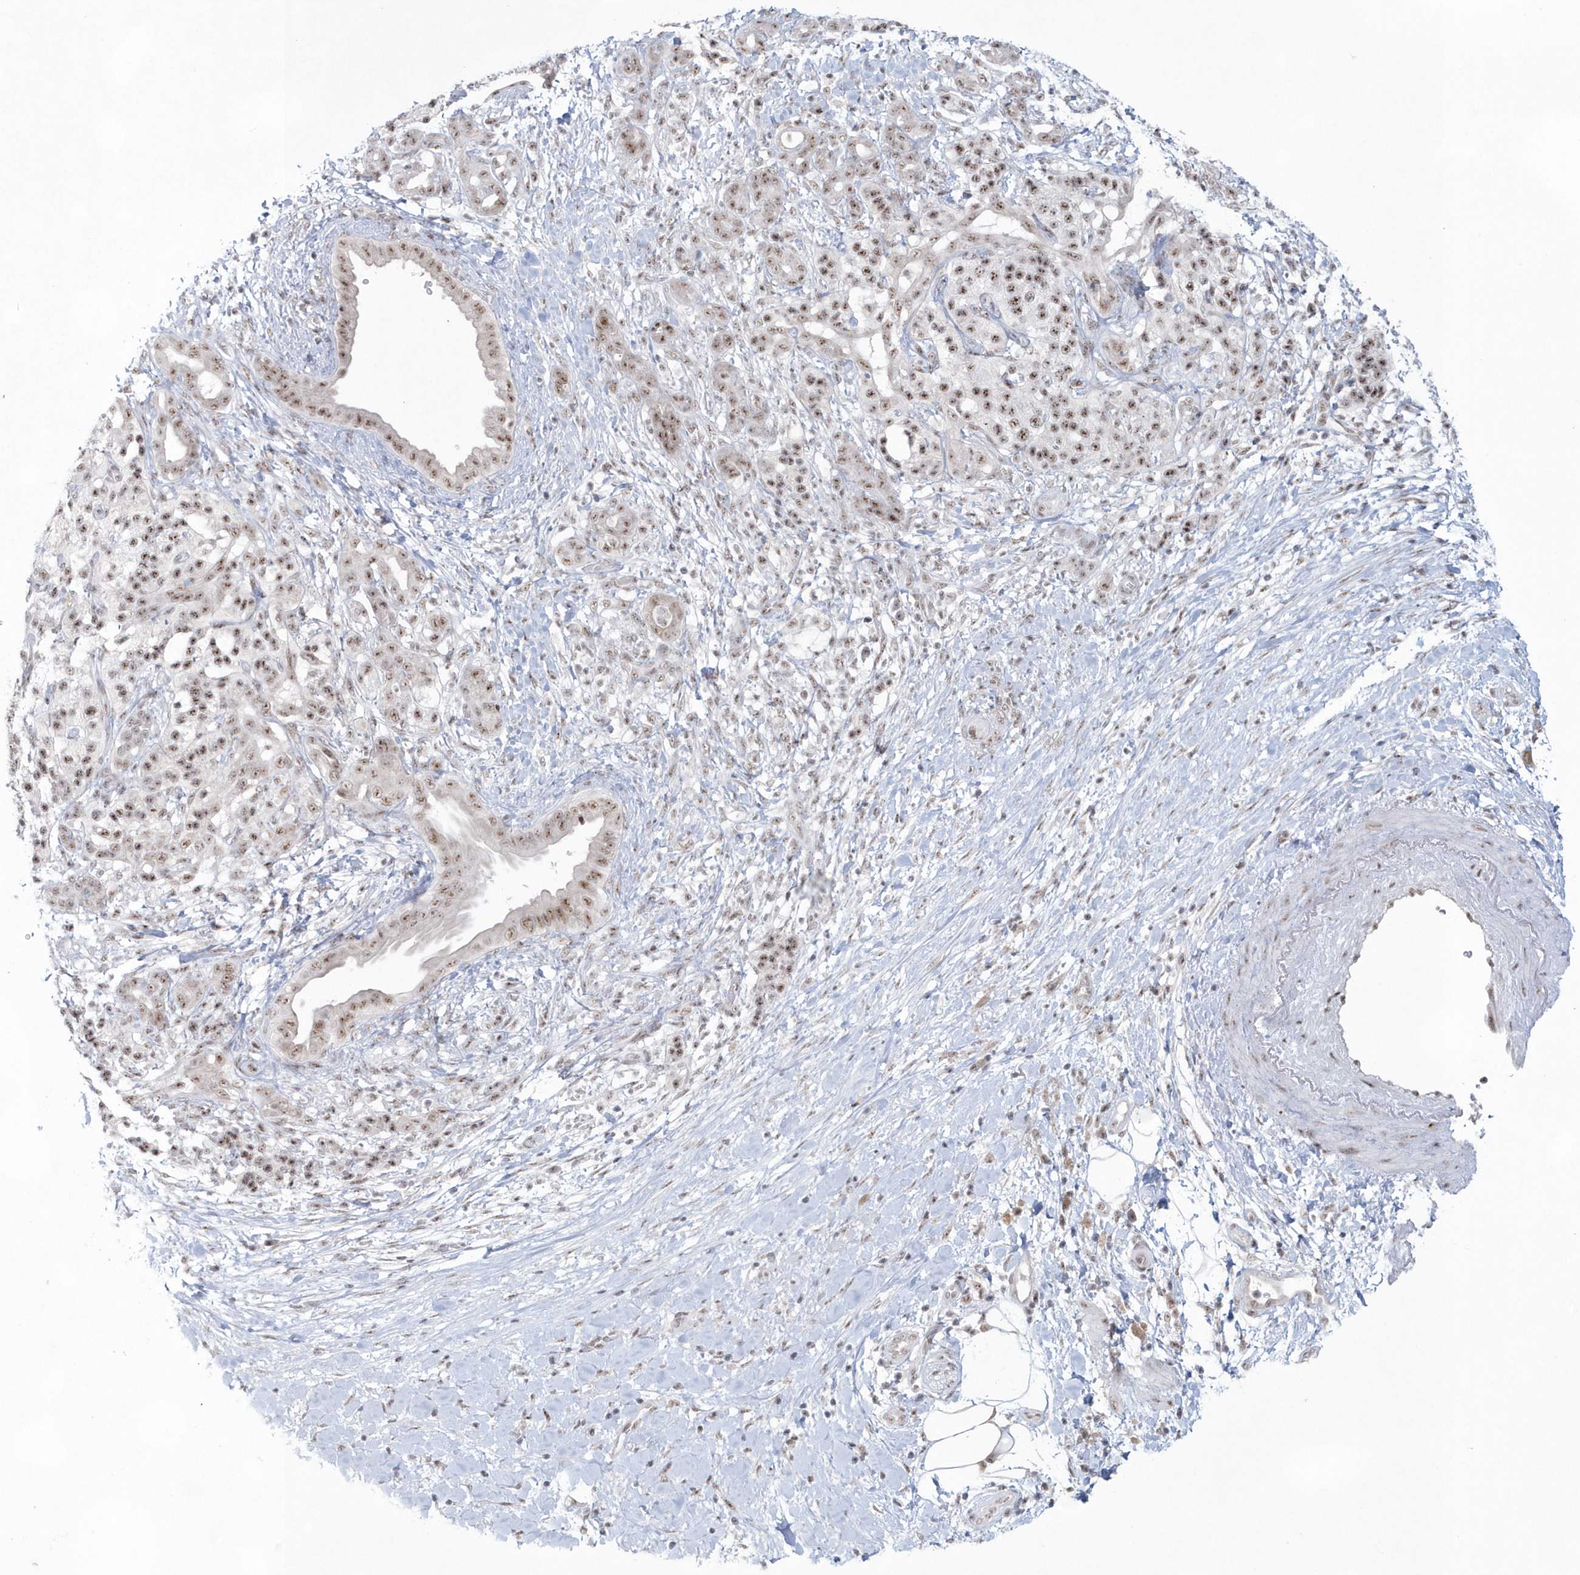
{"staining": {"intensity": "moderate", "quantity": ">75%", "location": "nuclear"}, "tissue": "pancreatic cancer", "cell_type": "Tumor cells", "image_type": "cancer", "snomed": [{"axis": "morphology", "description": "Adenocarcinoma, NOS"}, {"axis": "topography", "description": "Pancreas"}], "caption": "Immunohistochemical staining of human adenocarcinoma (pancreatic) exhibits medium levels of moderate nuclear protein positivity in about >75% of tumor cells.", "gene": "KDM6B", "patient": {"sex": "male", "age": 58}}